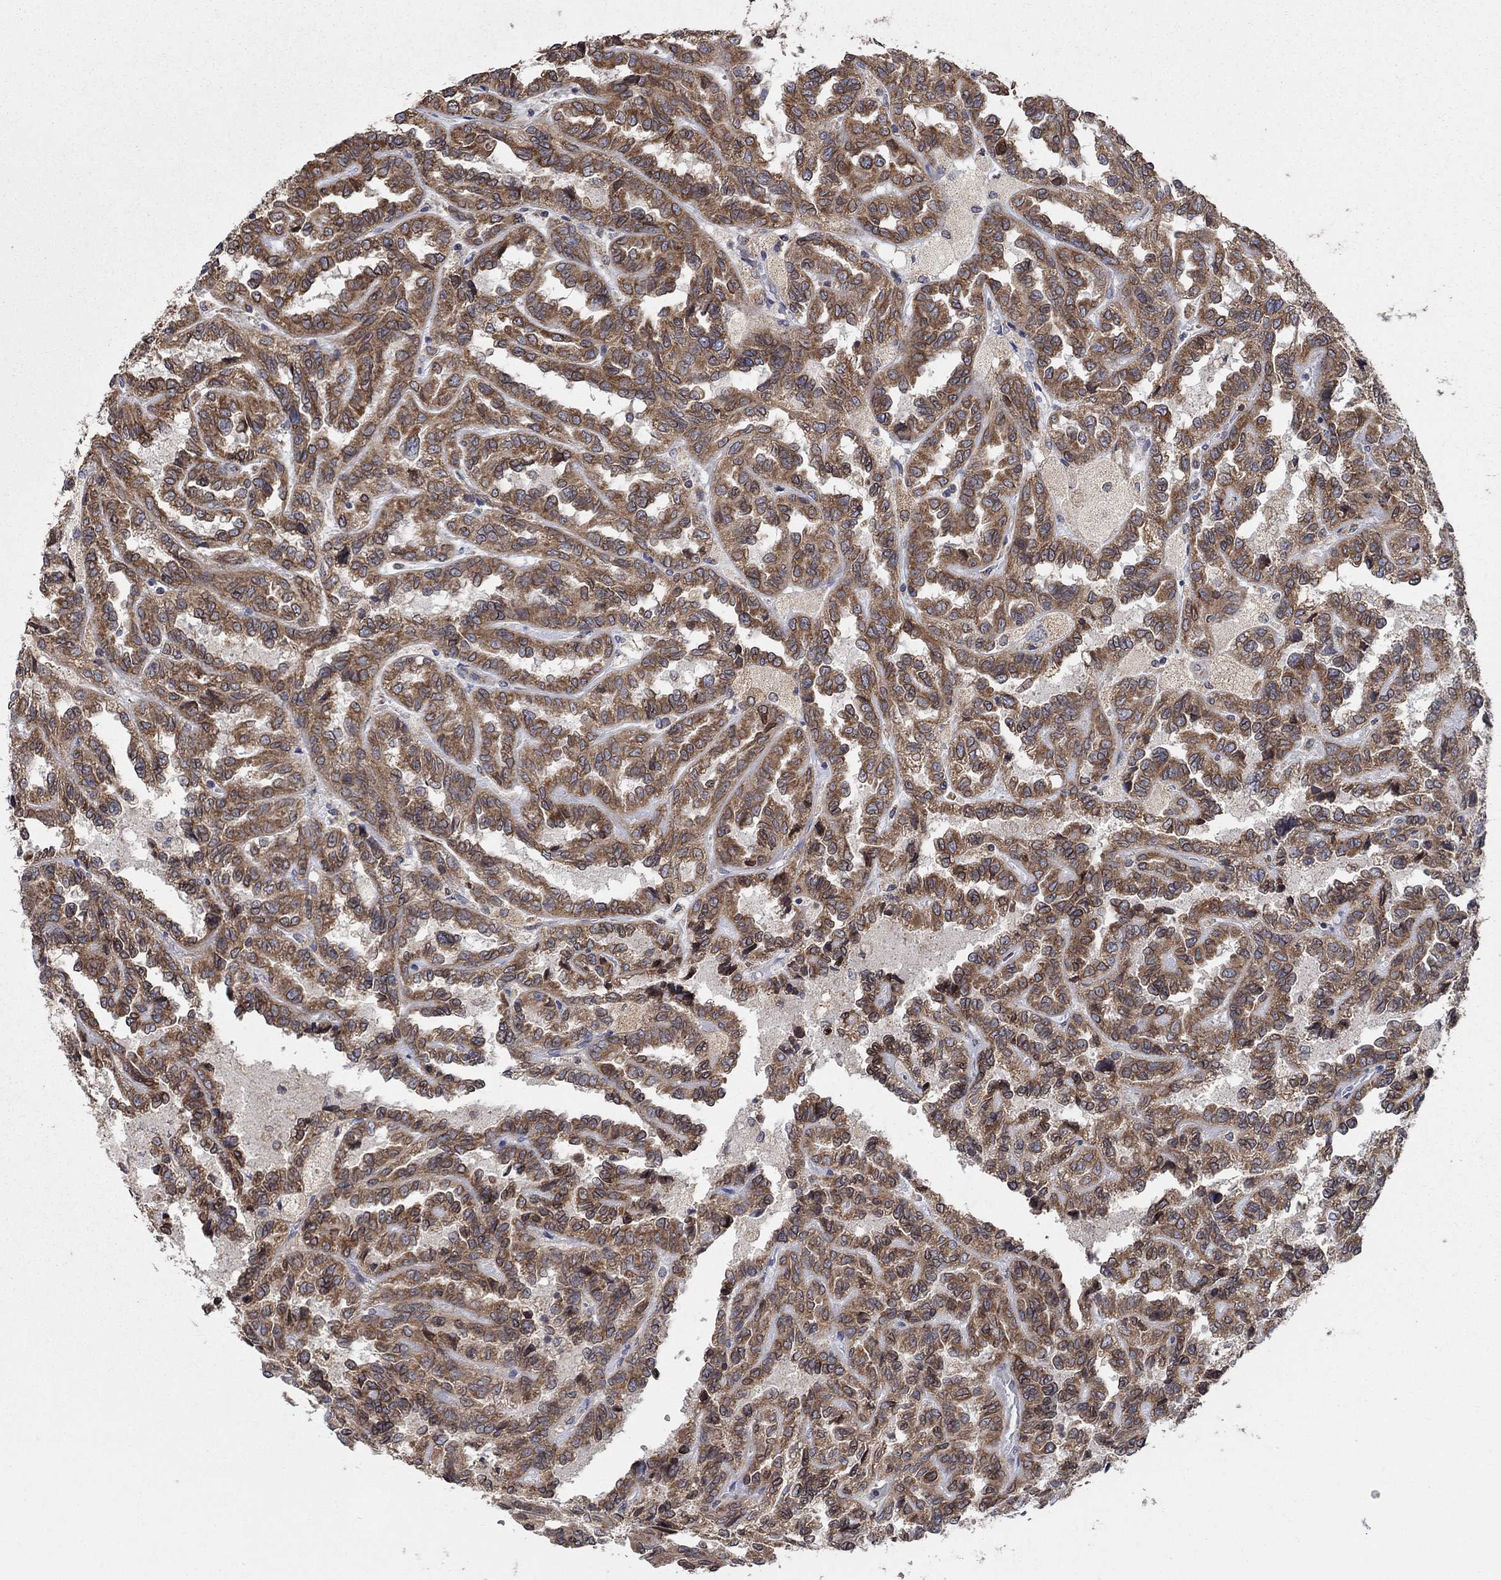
{"staining": {"intensity": "strong", "quantity": ">75%", "location": "cytoplasmic/membranous"}, "tissue": "renal cancer", "cell_type": "Tumor cells", "image_type": "cancer", "snomed": [{"axis": "morphology", "description": "Adenocarcinoma, NOS"}, {"axis": "topography", "description": "Kidney"}], "caption": "The micrograph reveals staining of renal cancer, revealing strong cytoplasmic/membranous protein expression (brown color) within tumor cells.", "gene": "NCEH1", "patient": {"sex": "male", "age": 79}}